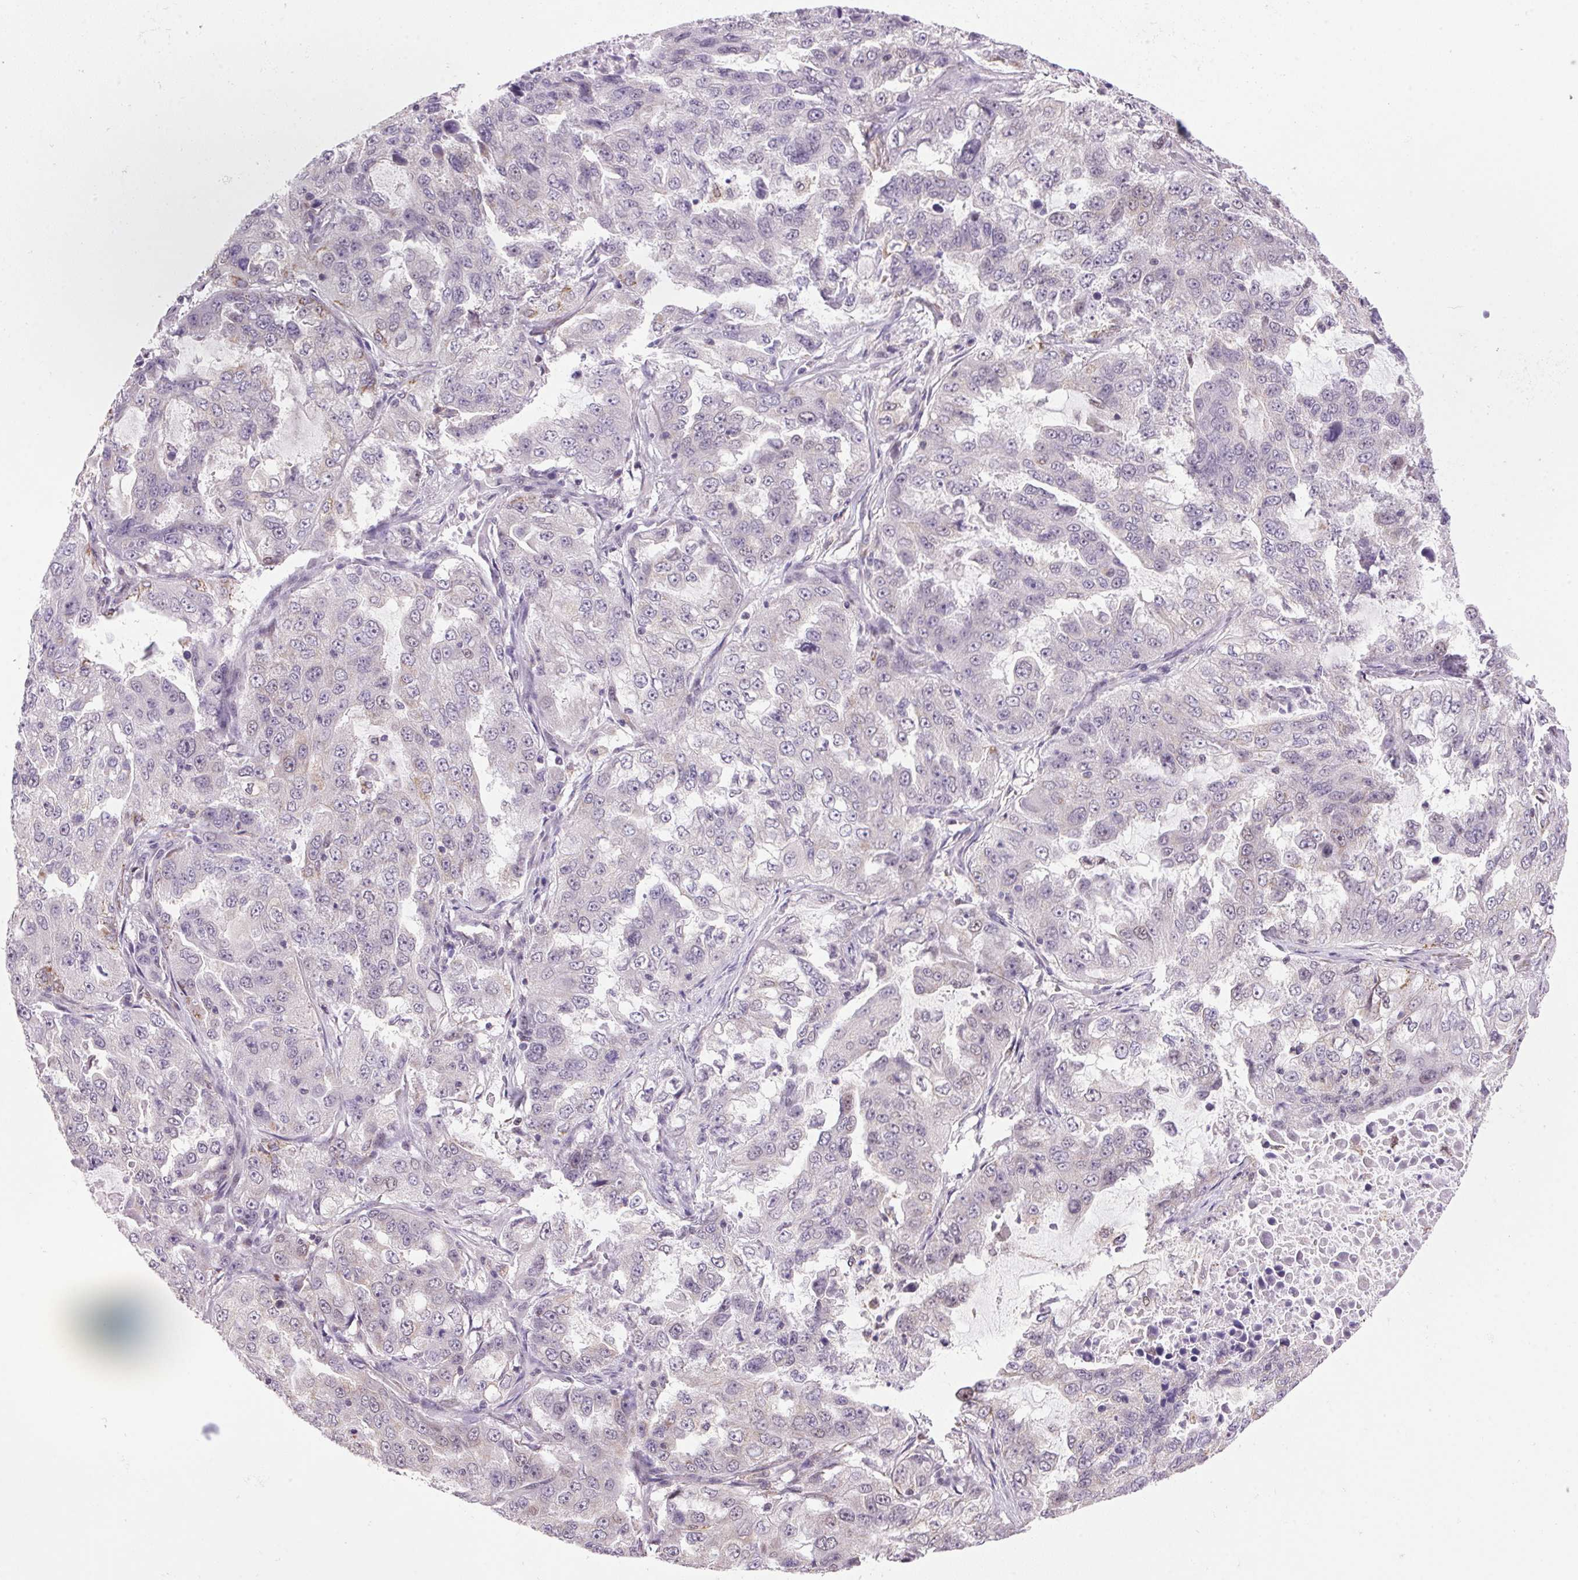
{"staining": {"intensity": "negative", "quantity": "none", "location": "none"}, "tissue": "lung cancer", "cell_type": "Tumor cells", "image_type": "cancer", "snomed": [{"axis": "morphology", "description": "Adenocarcinoma, NOS"}, {"axis": "topography", "description": "Lung"}], "caption": "Adenocarcinoma (lung) was stained to show a protein in brown. There is no significant positivity in tumor cells.", "gene": "AKR1E2", "patient": {"sex": "female", "age": 61}}